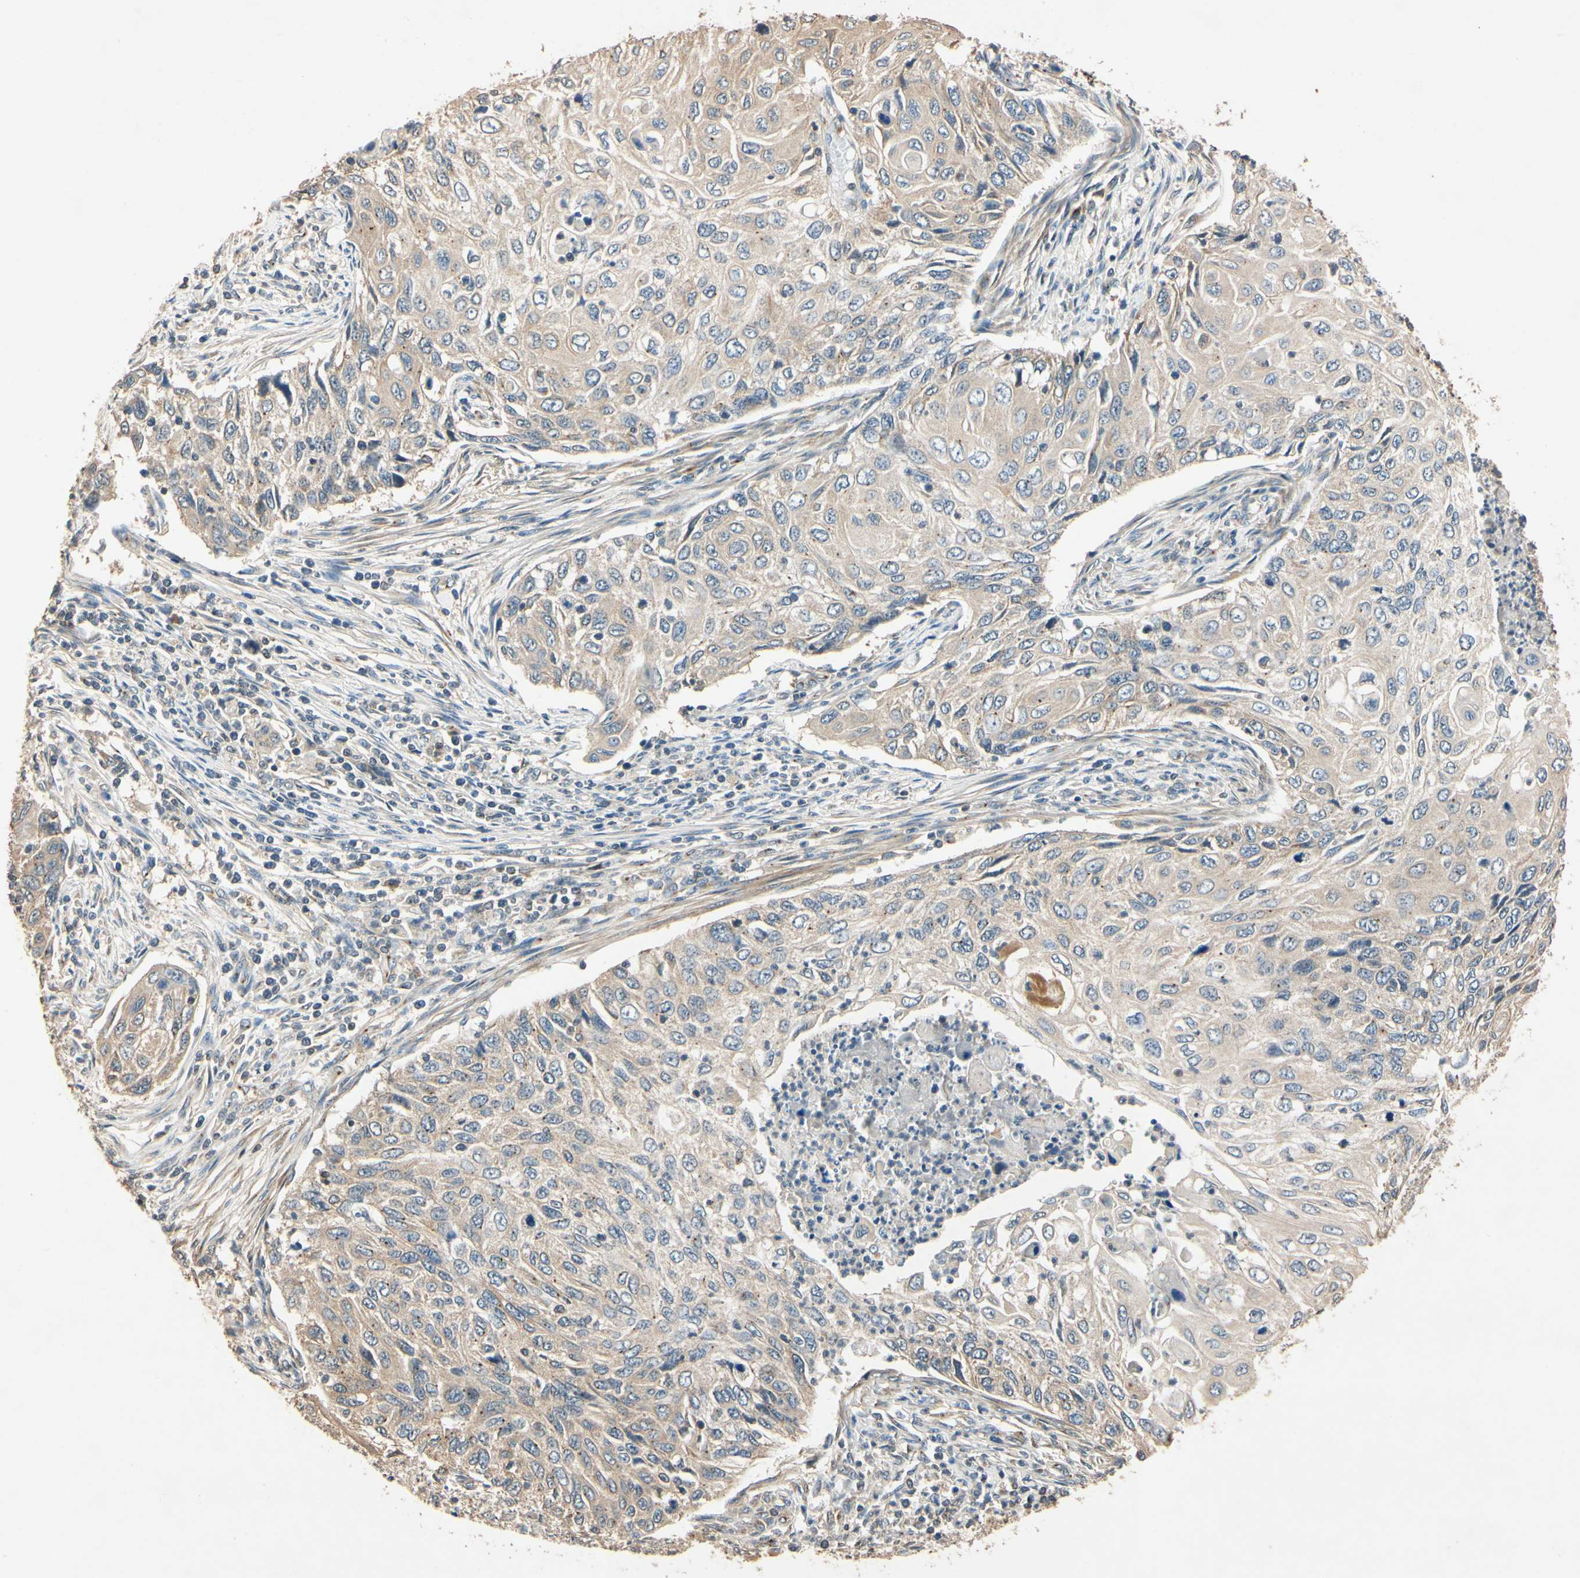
{"staining": {"intensity": "weak", "quantity": ">75%", "location": "cytoplasmic/membranous"}, "tissue": "cervical cancer", "cell_type": "Tumor cells", "image_type": "cancer", "snomed": [{"axis": "morphology", "description": "Squamous cell carcinoma, NOS"}, {"axis": "topography", "description": "Cervix"}], "caption": "Cervical cancer stained for a protein (brown) reveals weak cytoplasmic/membranous positive positivity in approximately >75% of tumor cells.", "gene": "AKAP9", "patient": {"sex": "female", "age": 70}}